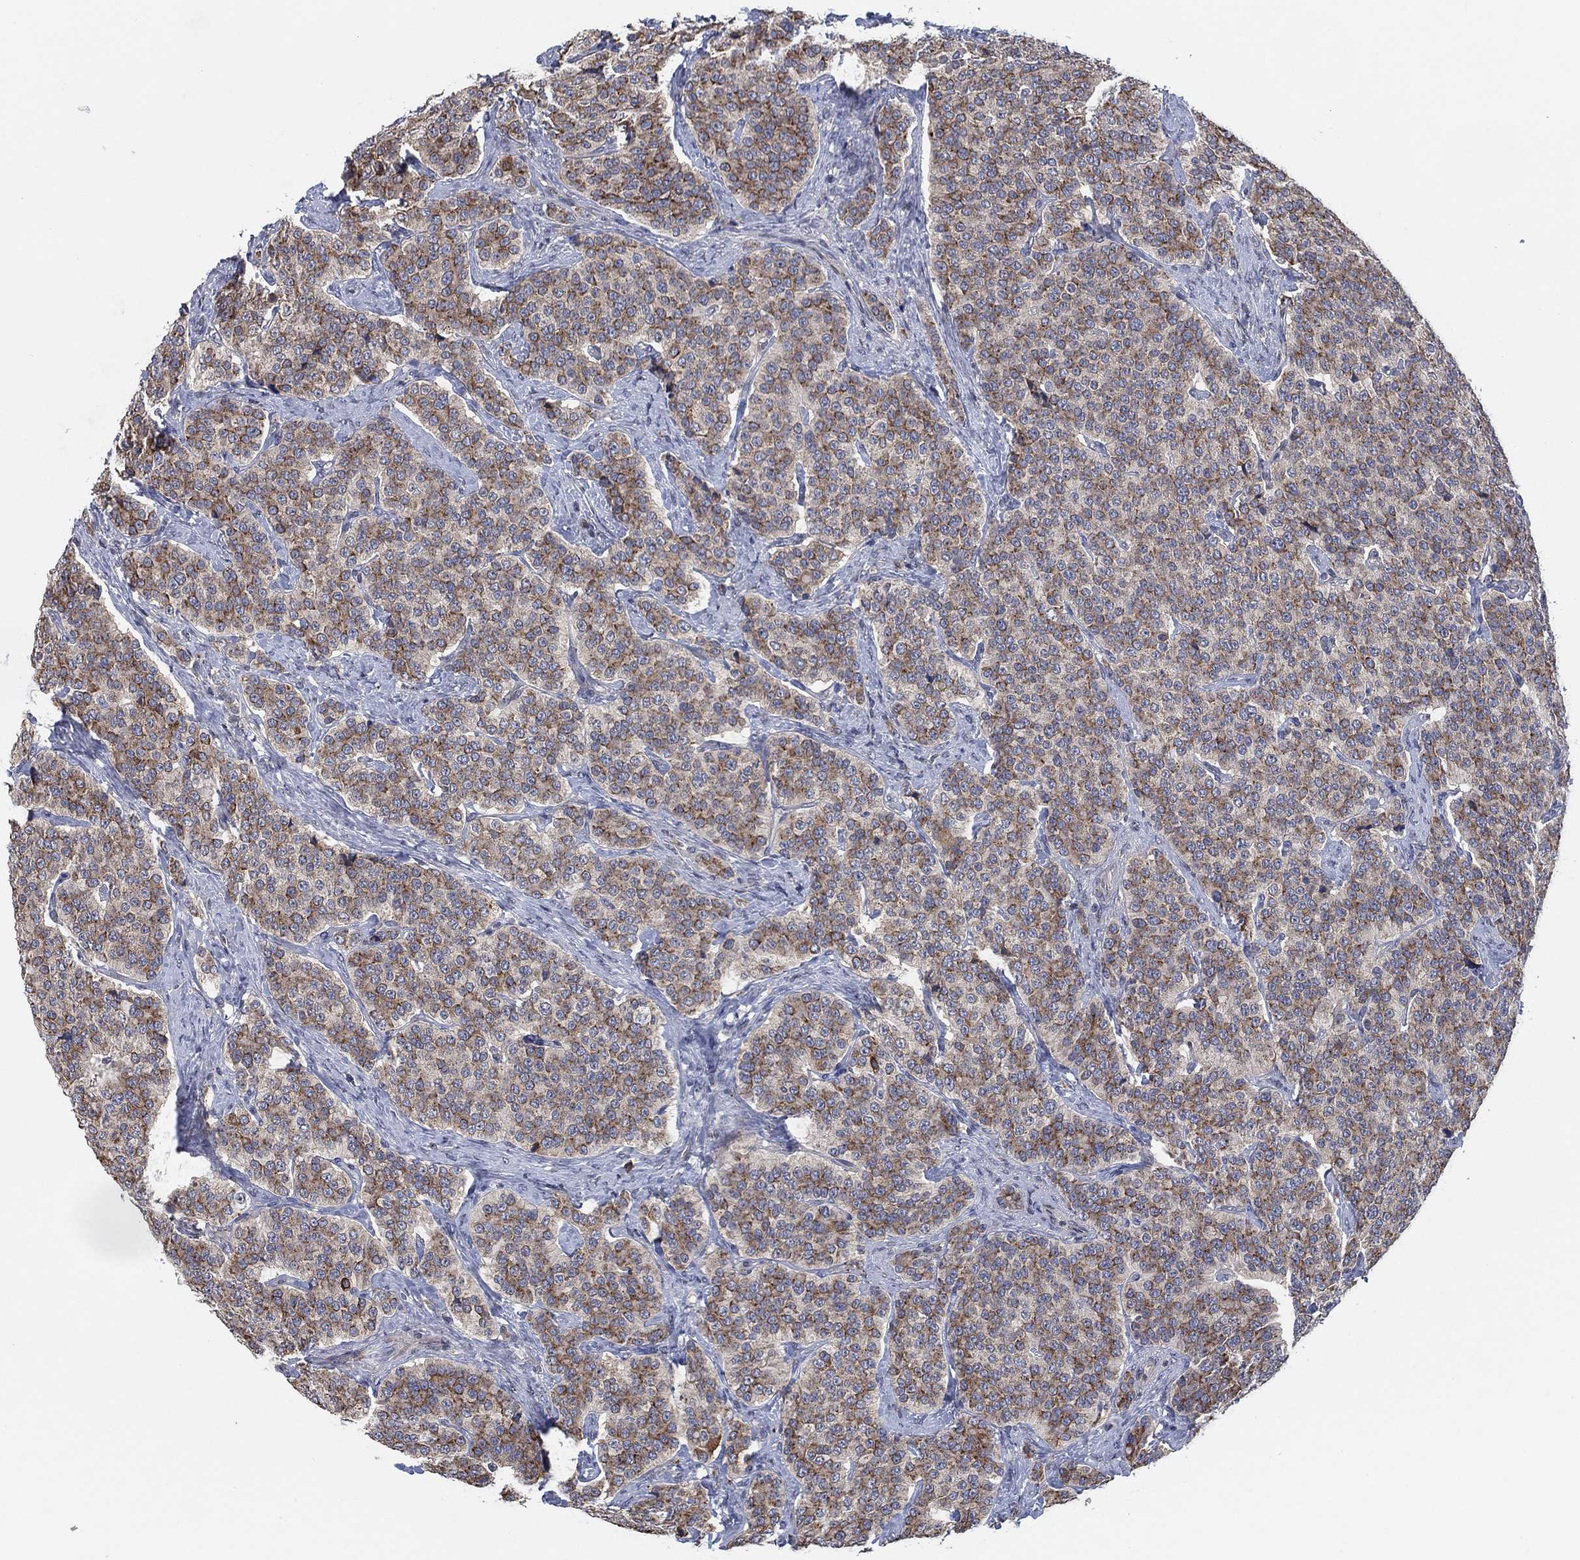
{"staining": {"intensity": "moderate", "quantity": ">75%", "location": "cytoplasmic/membranous"}, "tissue": "carcinoid", "cell_type": "Tumor cells", "image_type": "cancer", "snomed": [{"axis": "morphology", "description": "Carcinoid, malignant, NOS"}, {"axis": "topography", "description": "Small intestine"}], "caption": "Protein staining of carcinoid (malignant) tissue exhibits moderate cytoplasmic/membranous staining in approximately >75% of tumor cells.", "gene": "FAM104A", "patient": {"sex": "female", "age": 58}}